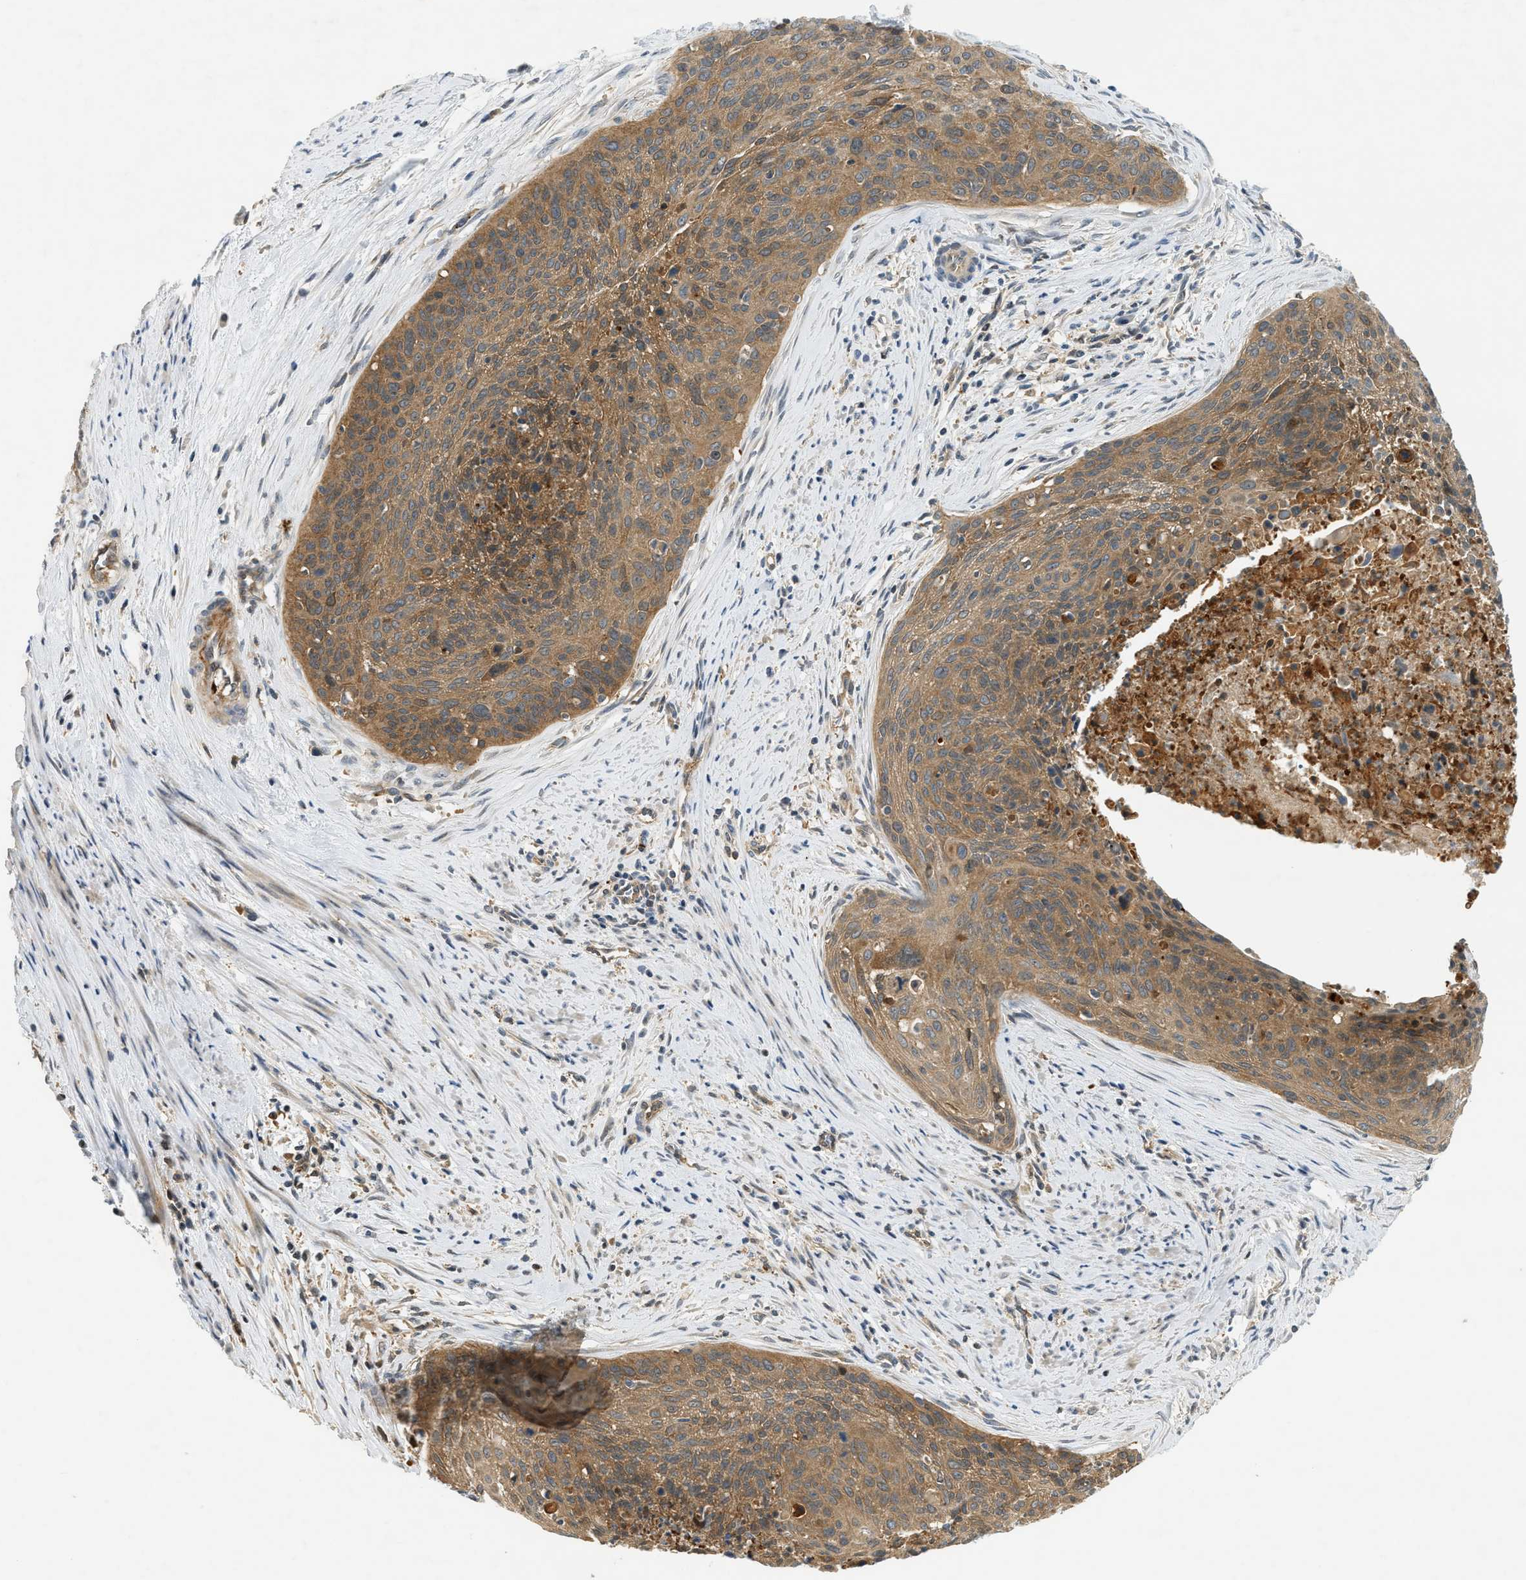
{"staining": {"intensity": "moderate", "quantity": ">75%", "location": "cytoplasmic/membranous"}, "tissue": "cervical cancer", "cell_type": "Tumor cells", "image_type": "cancer", "snomed": [{"axis": "morphology", "description": "Squamous cell carcinoma, NOS"}, {"axis": "topography", "description": "Cervix"}], "caption": "Immunohistochemical staining of squamous cell carcinoma (cervical) shows medium levels of moderate cytoplasmic/membranous protein expression in about >75% of tumor cells. Nuclei are stained in blue.", "gene": "PDCL3", "patient": {"sex": "female", "age": 55}}